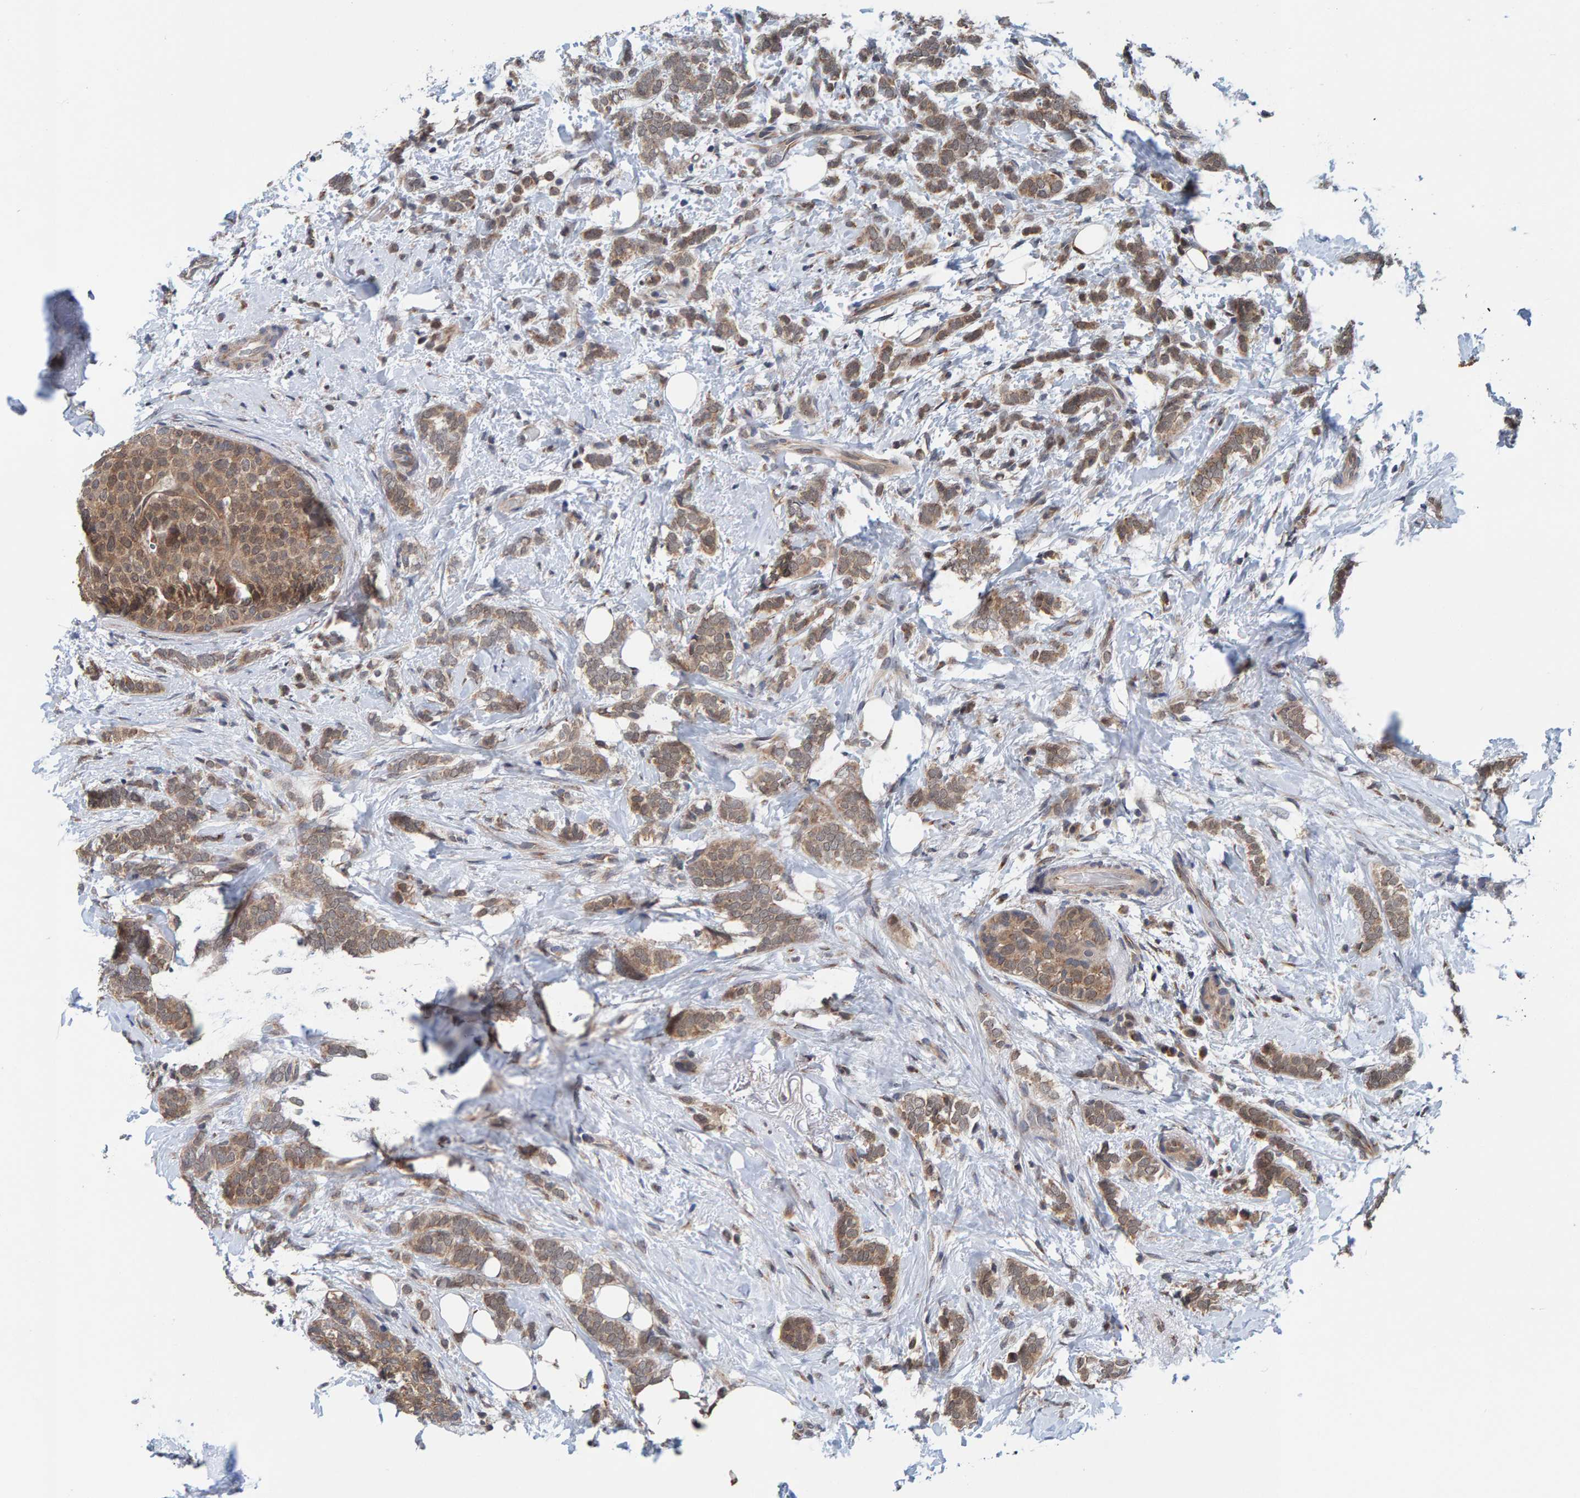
{"staining": {"intensity": "moderate", "quantity": ">75%", "location": "cytoplasmic/membranous"}, "tissue": "breast cancer", "cell_type": "Tumor cells", "image_type": "cancer", "snomed": [{"axis": "morphology", "description": "Lobular carcinoma"}, {"axis": "topography", "description": "Breast"}], "caption": "Breast cancer (lobular carcinoma) stained with DAB (3,3'-diaminobenzidine) immunohistochemistry (IHC) displays medium levels of moderate cytoplasmic/membranous positivity in approximately >75% of tumor cells. Immunohistochemistry stains the protein in brown and the nuclei are stained blue.", "gene": "SCRN2", "patient": {"sex": "female", "age": 50}}